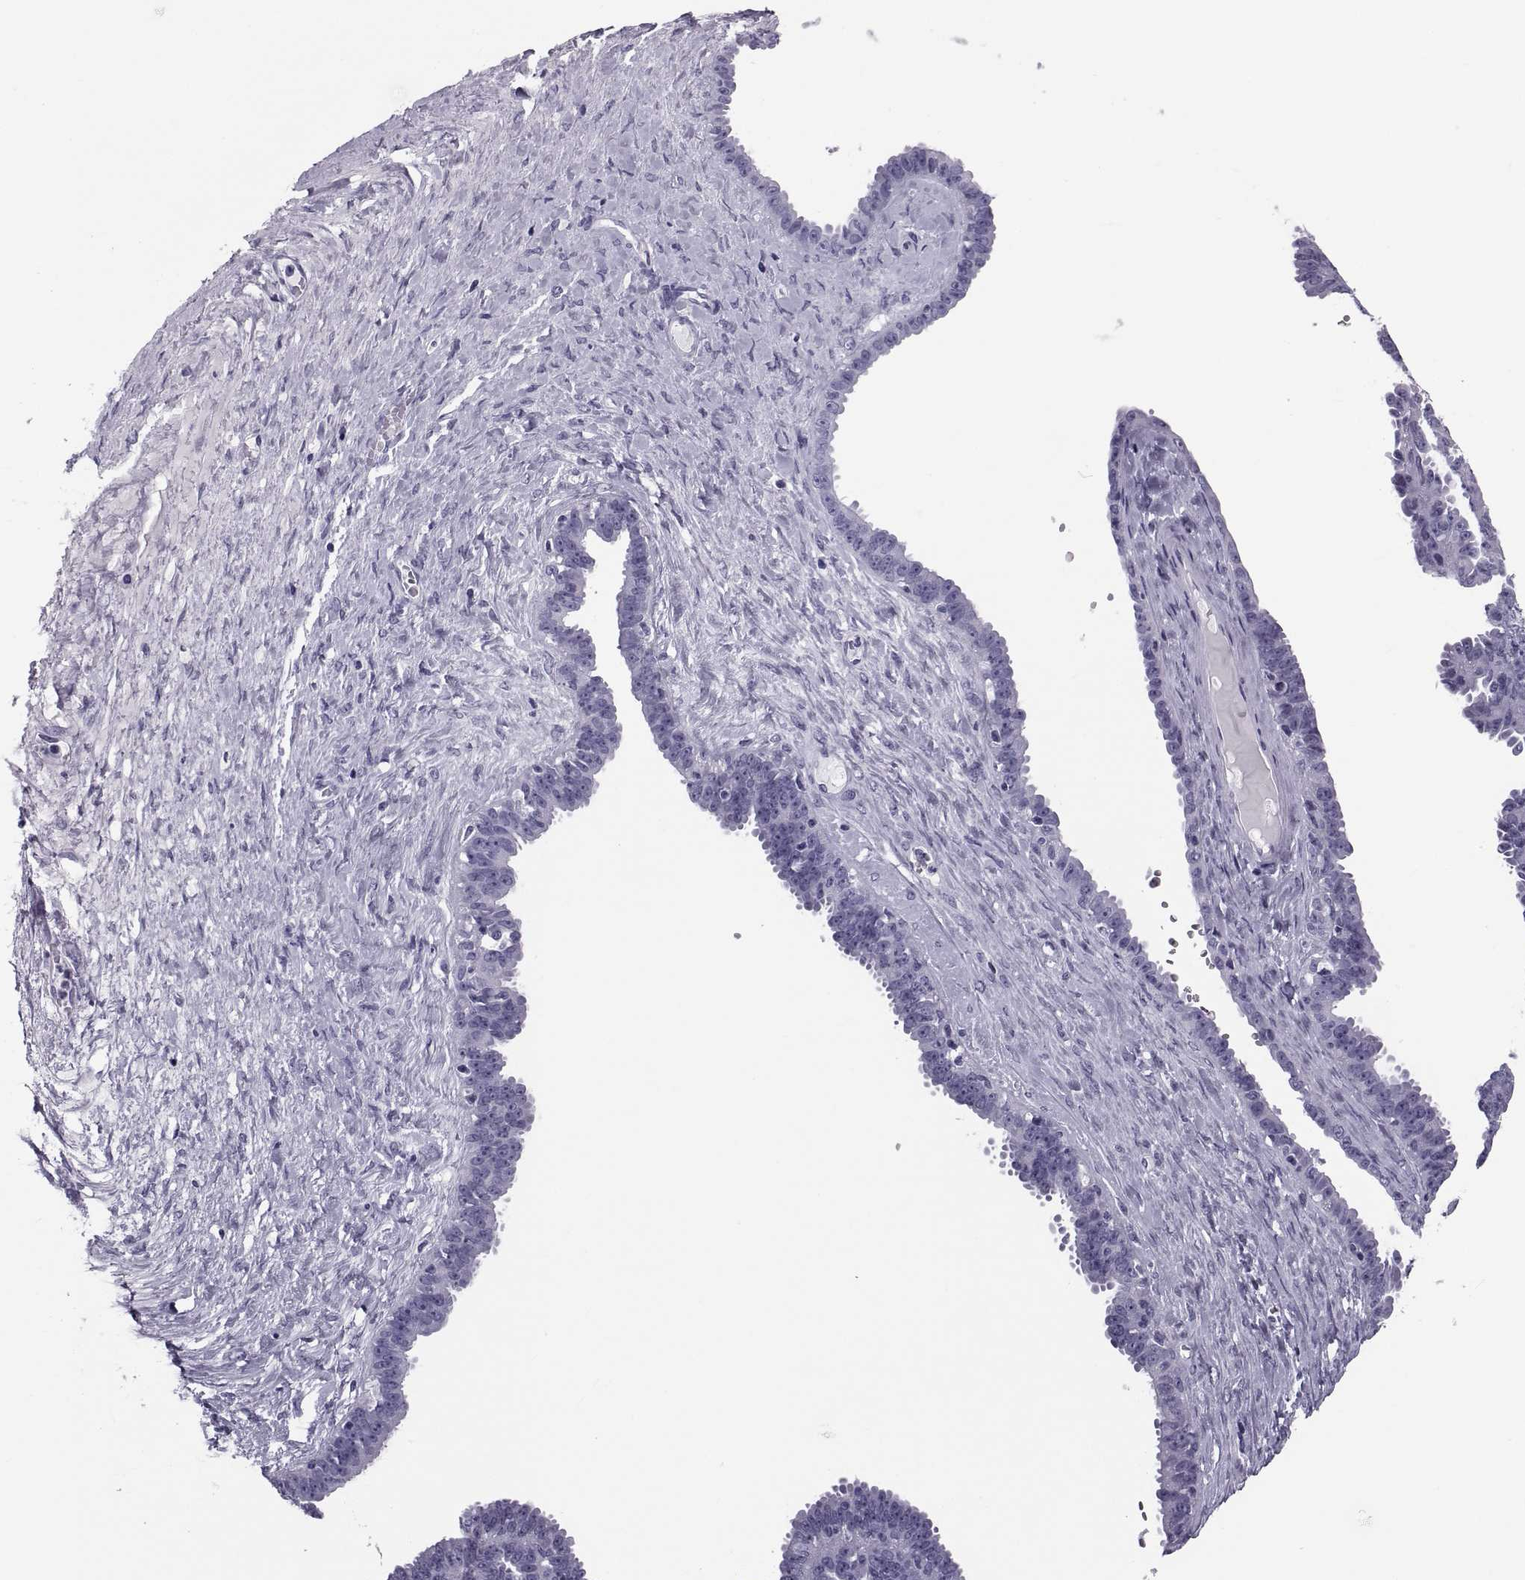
{"staining": {"intensity": "negative", "quantity": "none", "location": "none"}, "tissue": "ovarian cancer", "cell_type": "Tumor cells", "image_type": "cancer", "snomed": [{"axis": "morphology", "description": "Cystadenocarcinoma, serous, NOS"}, {"axis": "topography", "description": "Ovary"}], "caption": "IHC histopathology image of neoplastic tissue: ovarian cancer stained with DAB exhibits no significant protein staining in tumor cells.", "gene": "CRISP1", "patient": {"sex": "female", "age": 71}}